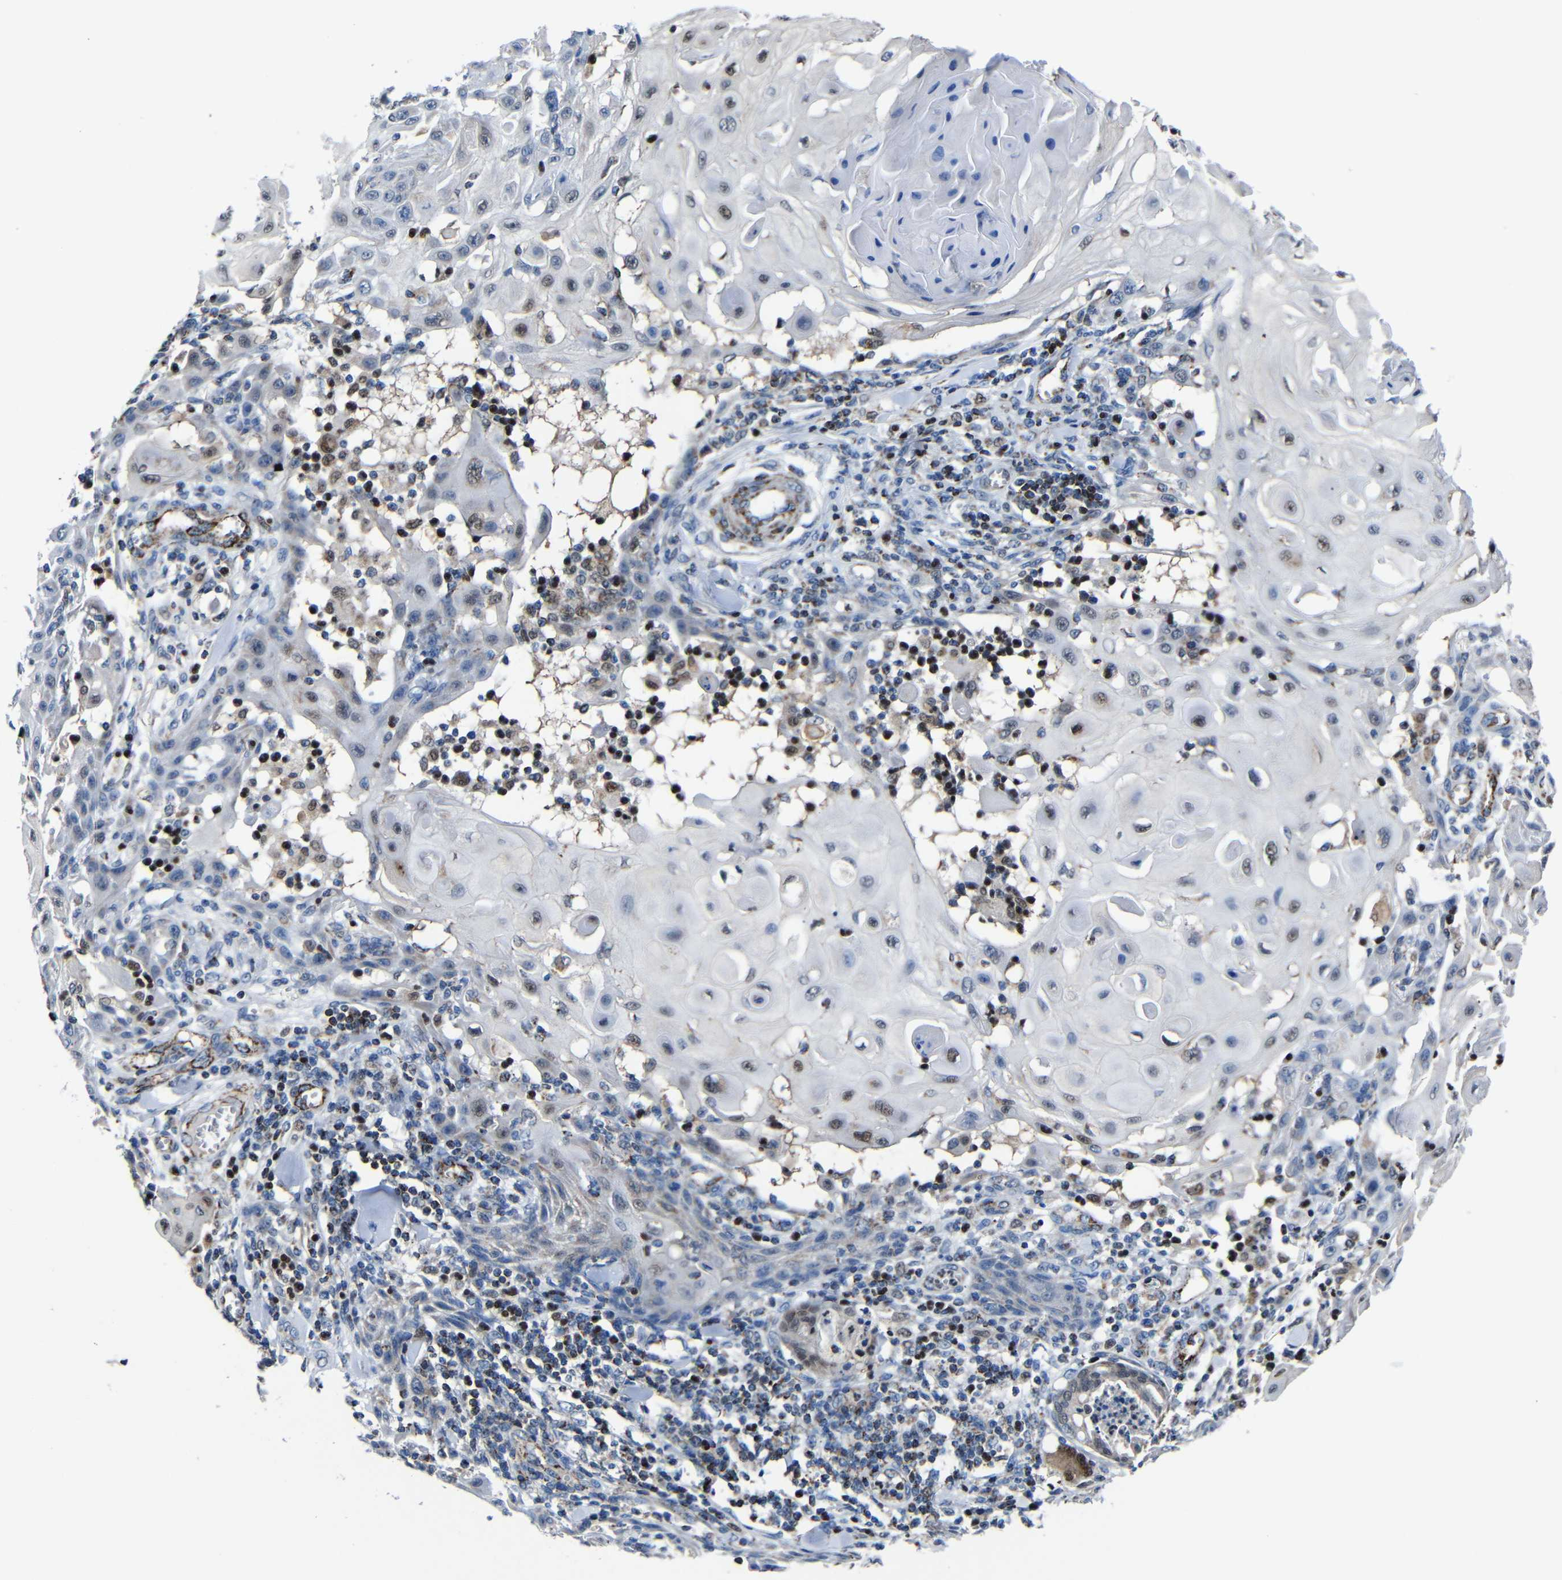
{"staining": {"intensity": "moderate", "quantity": "<25%", "location": "nuclear"}, "tissue": "skin cancer", "cell_type": "Tumor cells", "image_type": "cancer", "snomed": [{"axis": "morphology", "description": "Squamous cell carcinoma, NOS"}, {"axis": "topography", "description": "Skin"}], "caption": "DAB (3,3'-diaminobenzidine) immunohistochemical staining of skin squamous cell carcinoma displays moderate nuclear protein expression in about <25% of tumor cells.", "gene": "CA5B", "patient": {"sex": "male", "age": 24}}